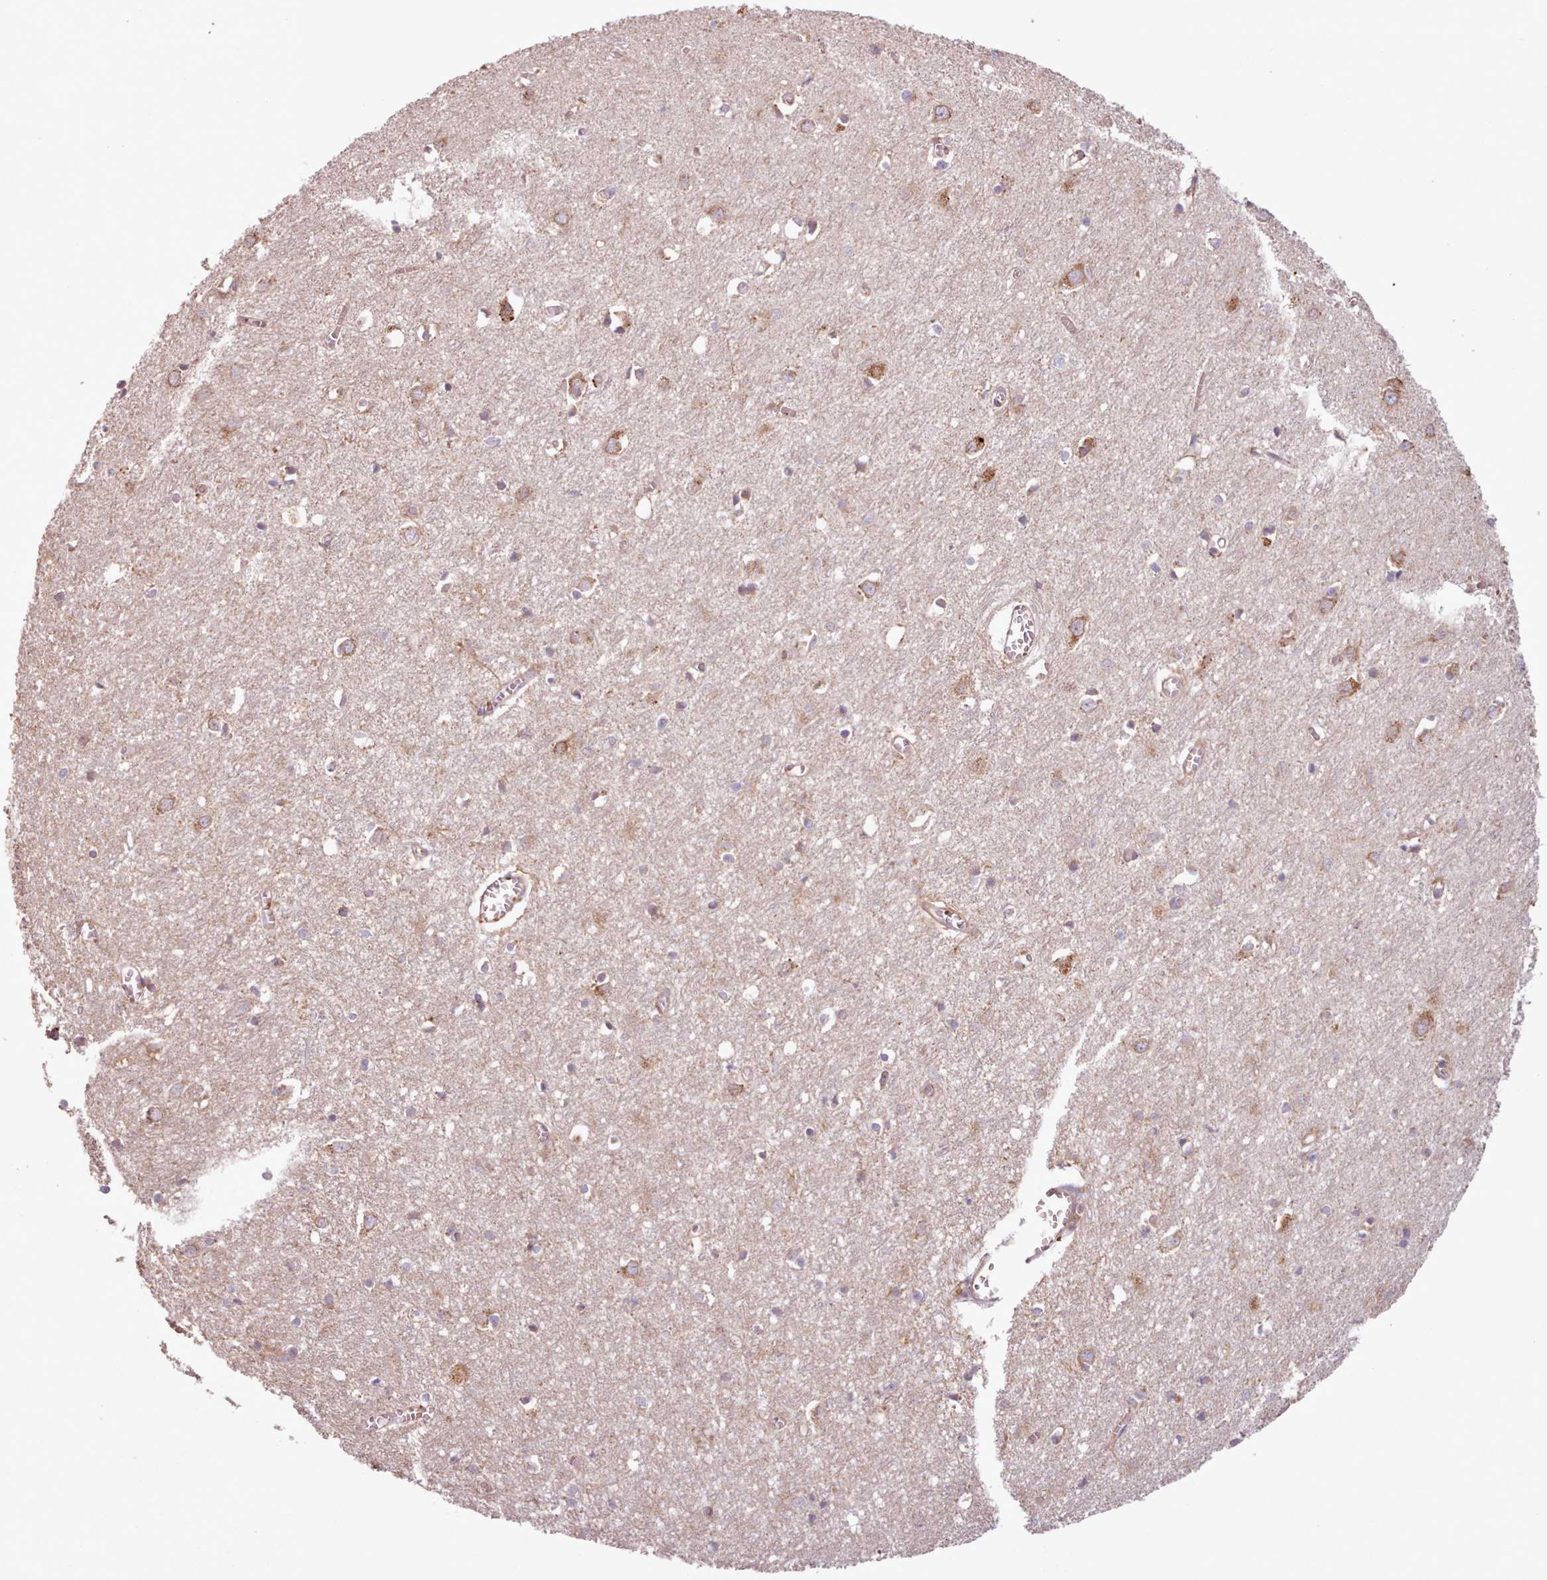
{"staining": {"intensity": "moderate", "quantity": ">75%", "location": "cytoplasmic/membranous"}, "tissue": "cerebral cortex", "cell_type": "Endothelial cells", "image_type": "normal", "snomed": [{"axis": "morphology", "description": "Normal tissue, NOS"}, {"axis": "topography", "description": "Cerebral cortex"}], "caption": "Immunohistochemistry photomicrograph of unremarkable cerebral cortex: cerebral cortex stained using immunohistochemistry (IHC) shows medium levels of moderate protein expression localized specifically in the cytoplasmic/membranous of endothelial cells, appearing as a cytoplasmic/membranous brown color.", "gene": "WASHC2A", "patient": {"sex": "female", "age": 64}}